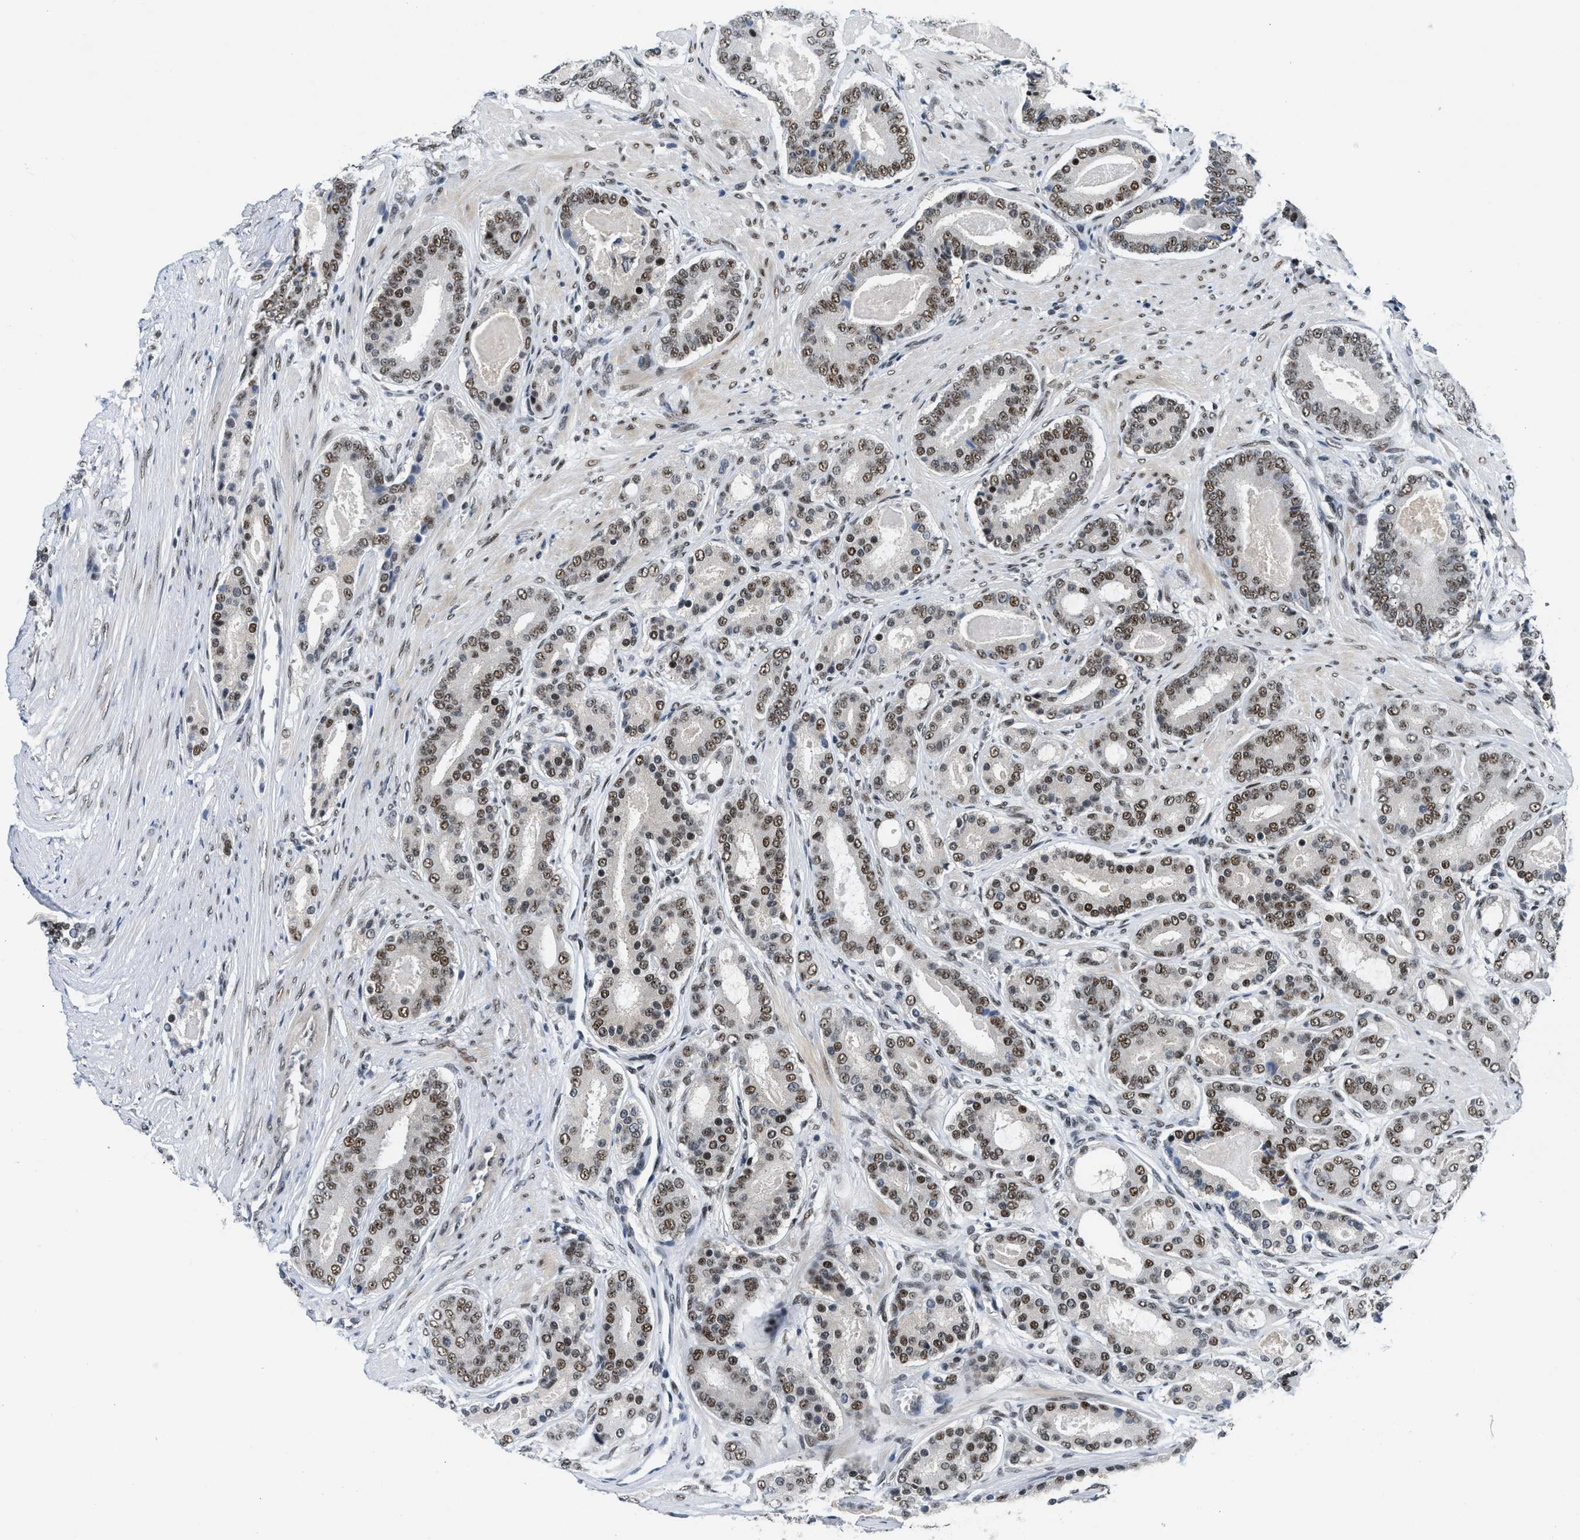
{"staining": {"intensity": "moderate", "quantity": ">75%", "location": "nuclear"}, "tissue": "prostate cancer", "cell_type": "Tumor cells", "image_type": "cancer", "snomed": [{"axis": "morphology", "description": "Adenocarcinoma, High grade"}, {"axis": "topography", "description": "Prostate"}], "caption": "The histopathology image shows staining of high-grade adenocarcinoma (prostate), revealing moderate nuclear protein positivity (brown color) within tumor cells.", "gene": "NCOA1", "patient": {"sex": "male", "age": 60}}